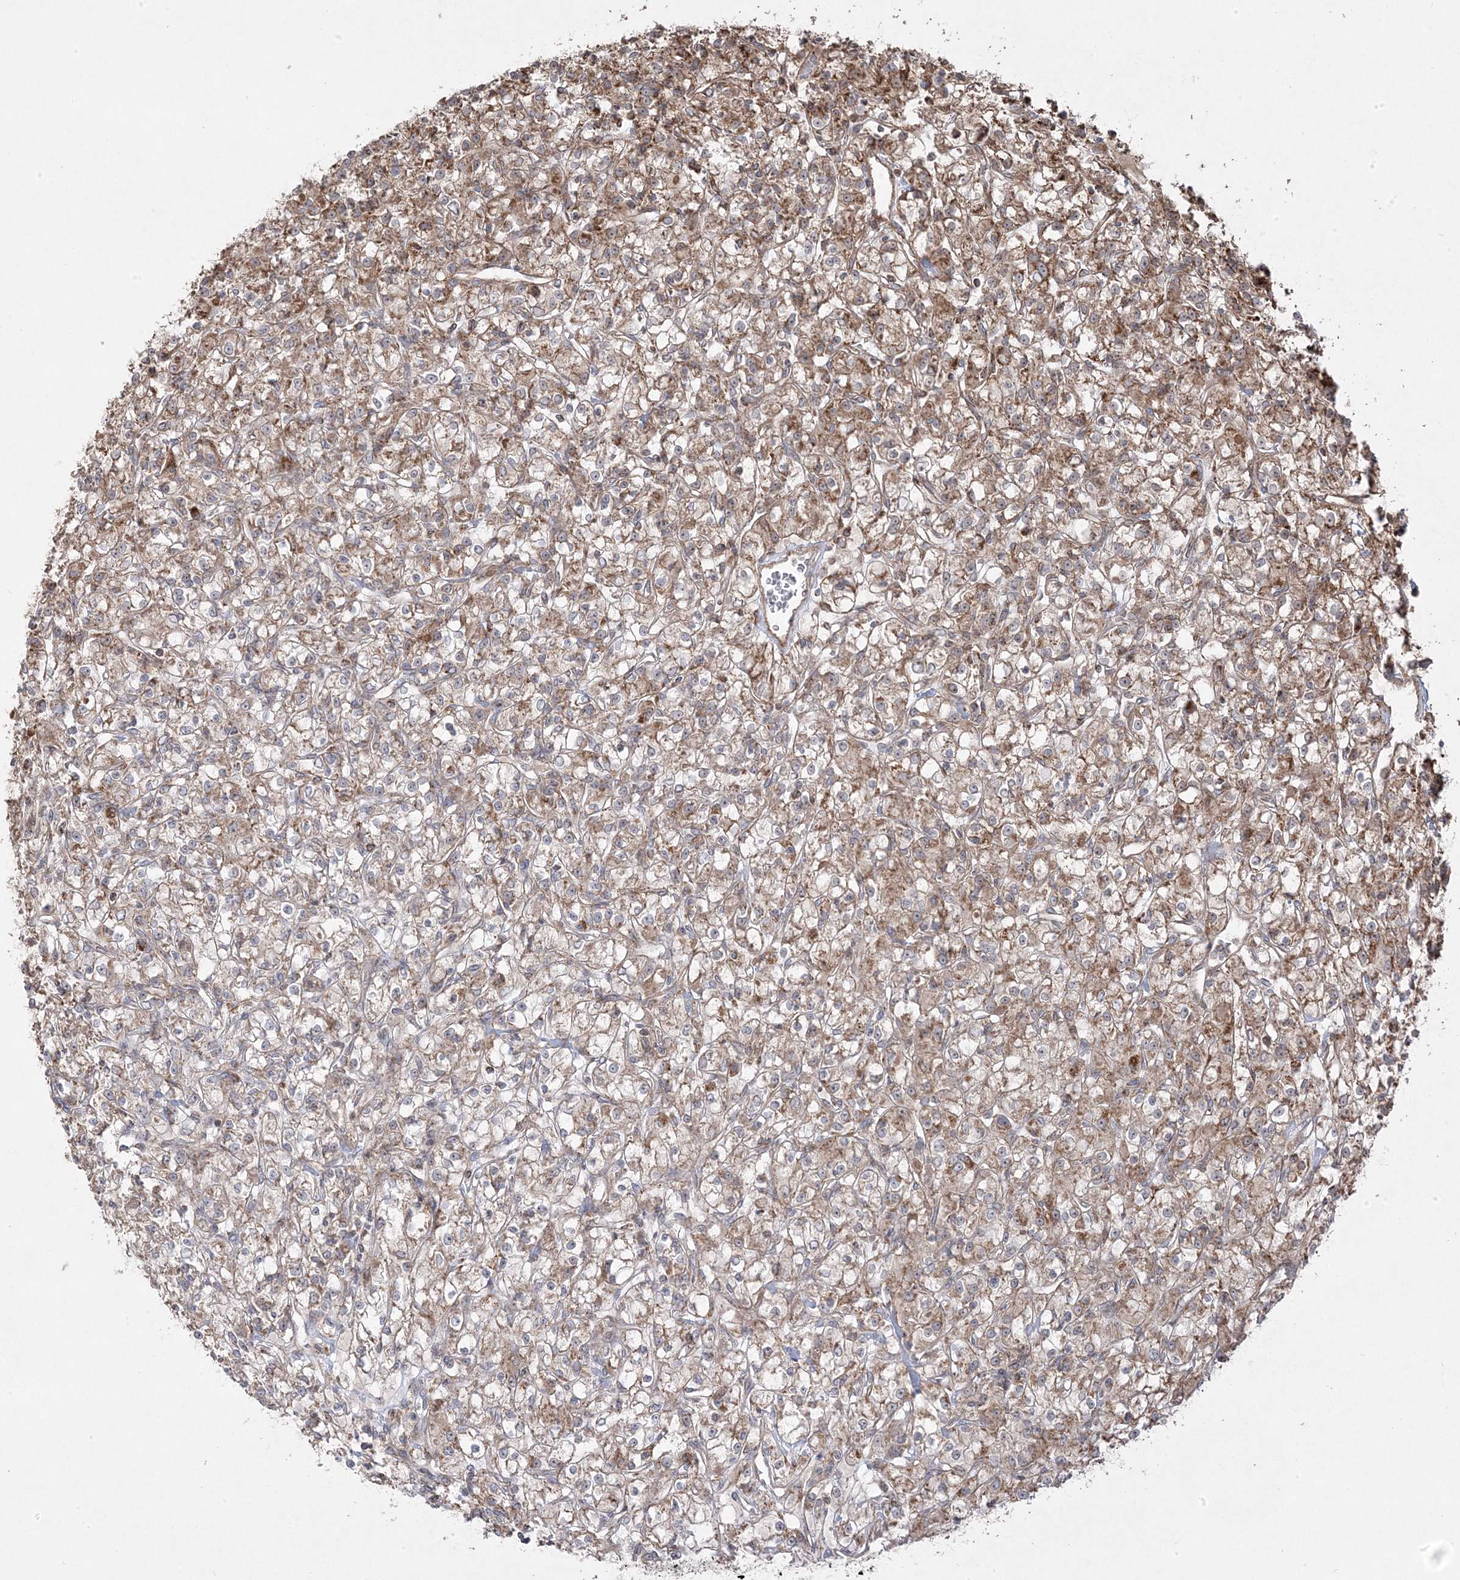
{"staining": {"intensity": "moderate", "quantity": ">75%", "location": "cytoplasmic/membranous"}, "tissue": "renal cancer", "cell_type": "Tumor cells", "image_type": "cancer", "snomed": [{"axis": "morphology", "description": "Adenocarcinoma, NOS"}, {"axis": "topography", "description": "Kidney"}], "caption": "Protein staining of renal cancer (adenocarcinoma) tissue demonstrates moderate cytoplasmic/membranous staining in about >75% of tumor cells.", "gene": "CLUAP1", "patient": {"sex": "female", "age": 59}}